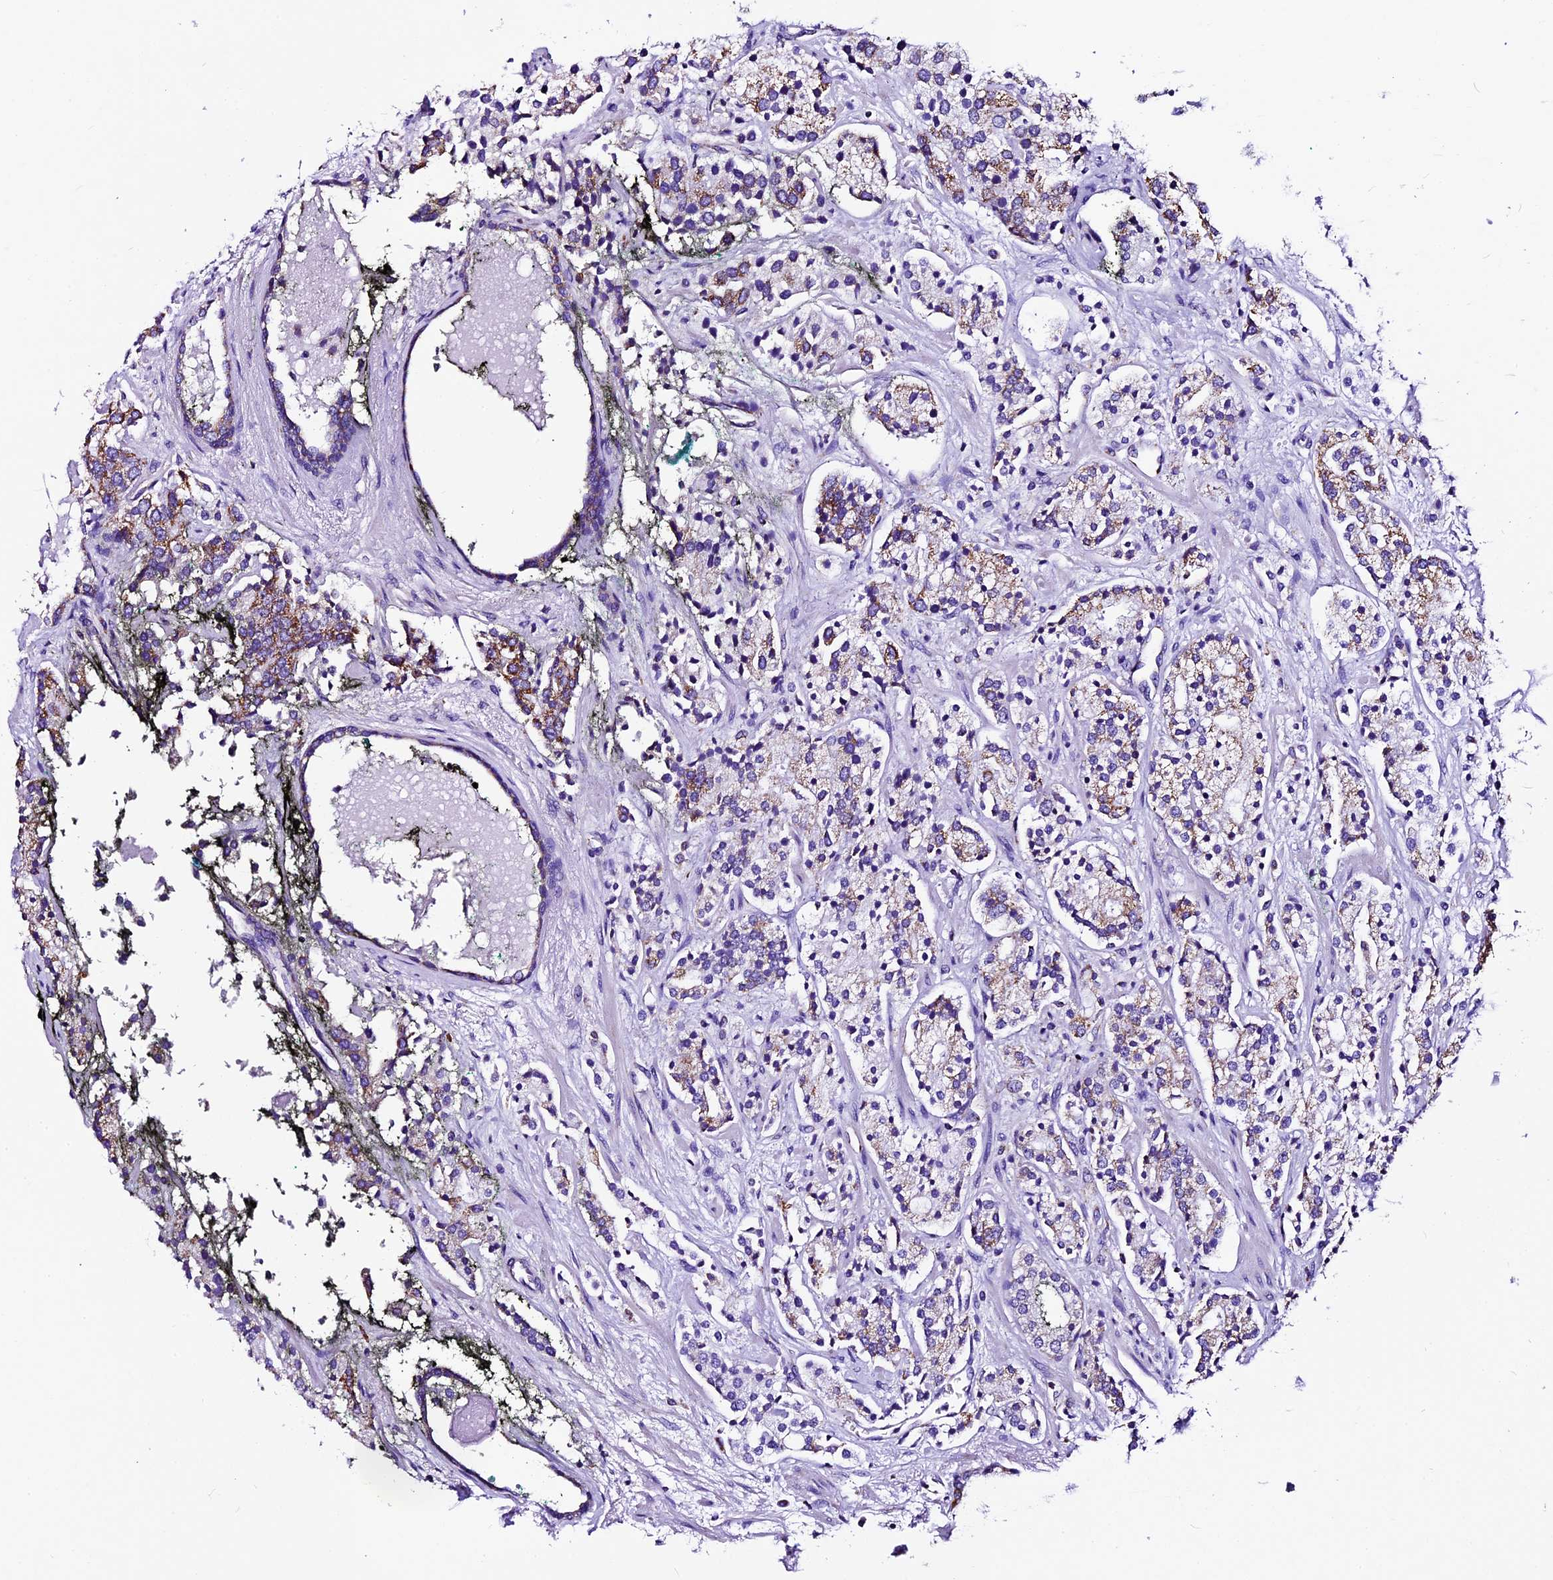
{"staining": {"intensity": "moderate", "quantity": ">75%", "location": "cytoplasmic/membranous"}, "tissue": "prostate cancer", "cell_type": "Tumor cells", "image_type": "cancer", "snomed": [{"axis": "morphology", "description": "Adenocarcinoma, High grade"}, {"axis": "topography", "description": "Prostate"}], "caption": "This micrograph exhibits immunohistochemistry staining of human prostate high-grade adenocarcinoma, with medium moderate cytoplasmic/membranous positivity in approximately >75% of tumor cells.", "gene": "DCAF5", "patient": {"sex": "male", "age": 71}}